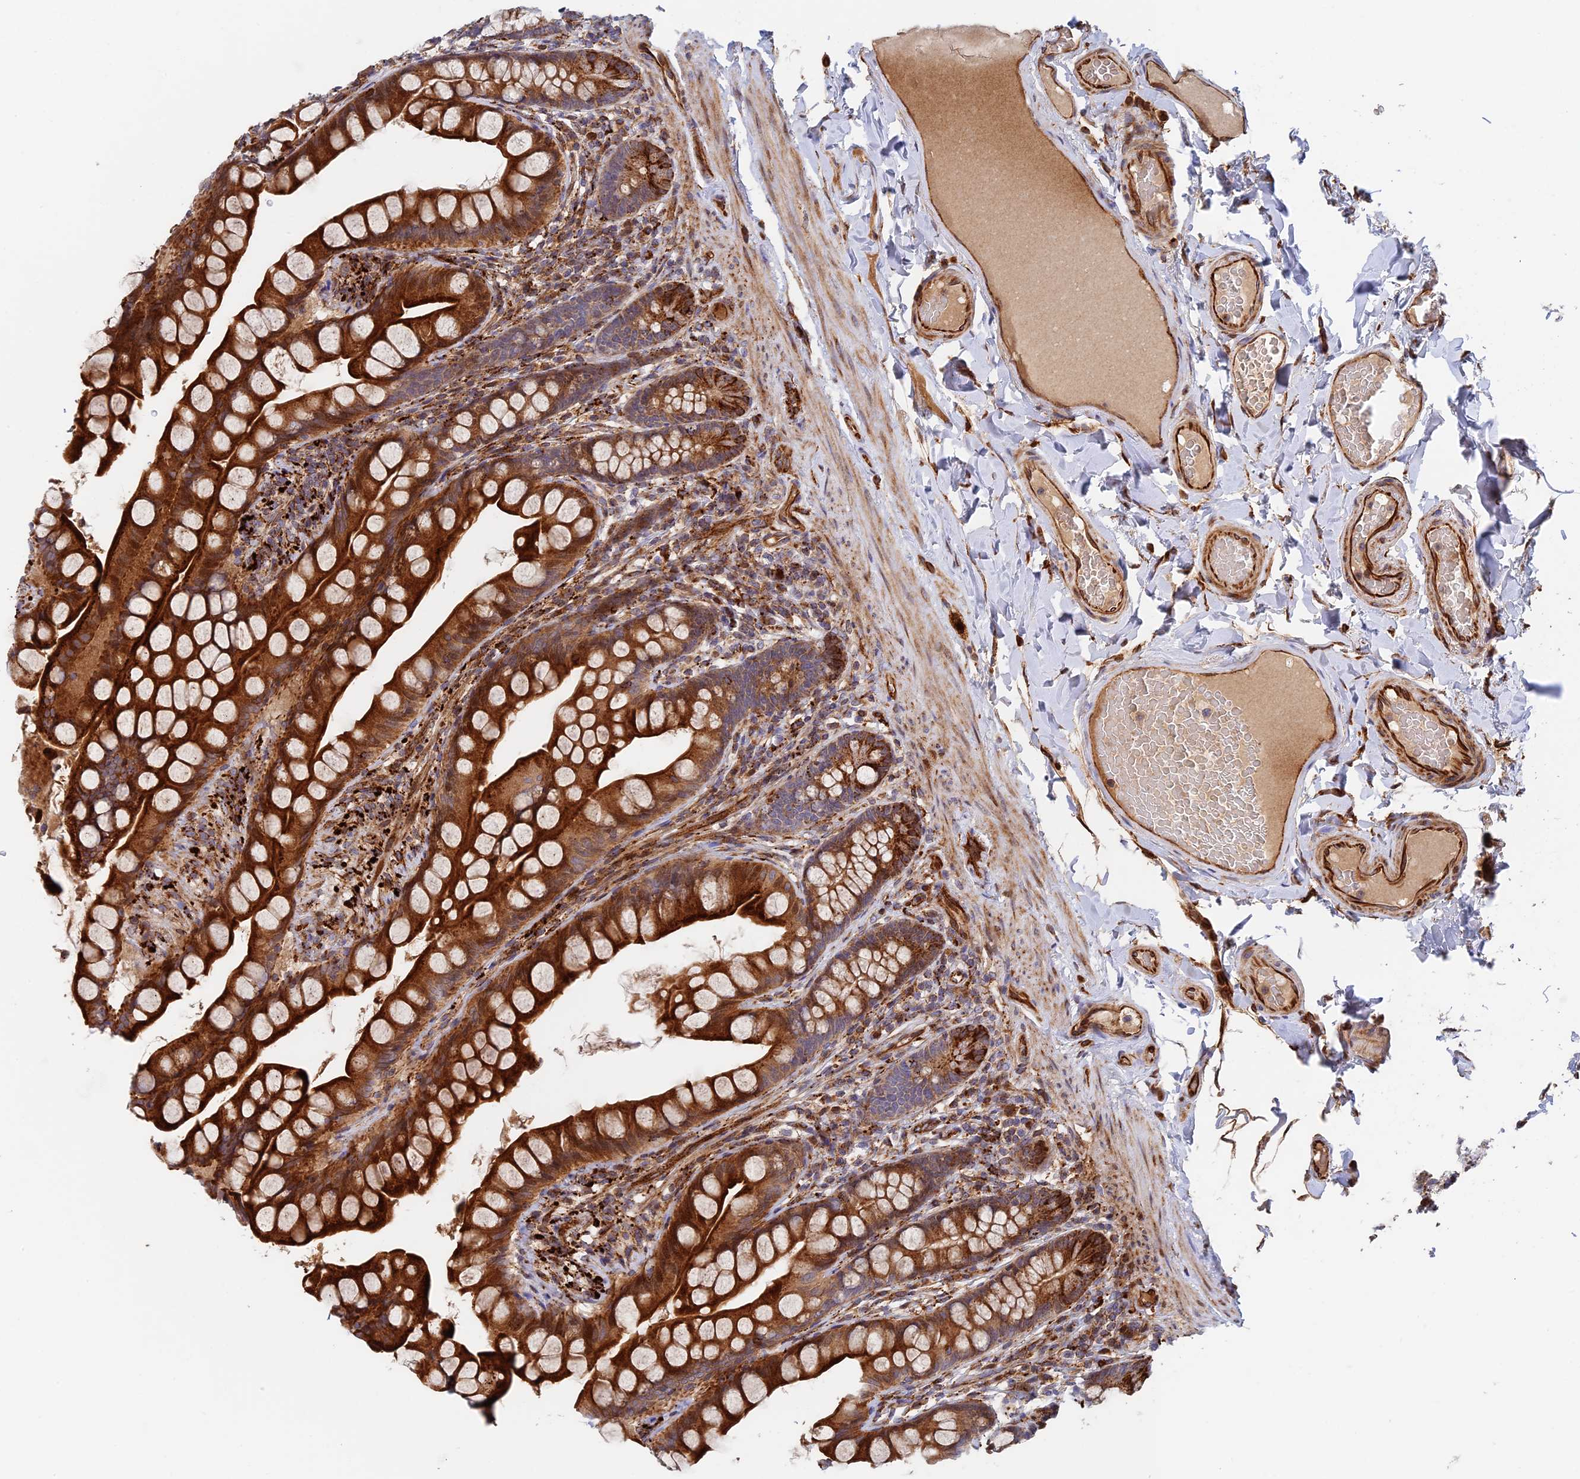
{"staining": {"intensity": "strong", "quantity": ">75%", "location": "cytoplasmic/membranous"}, "tissue": "small intestine", "cell_type": "Glandular cells", "image_type": "normal", "snomed": [{"axis": "morphology", "description": "Normal tissue, NOS"}, {"axis": "topography", "description": "Small intestine"}], "caption": "Immunohistochemical staining of benign human small intestine shows high levels of strong cytoplasmic/membranous expression in approximately >75% of glandular cells.", "gene": "PPP2R3C", "patient": {"sex": "male", "age": 70}}